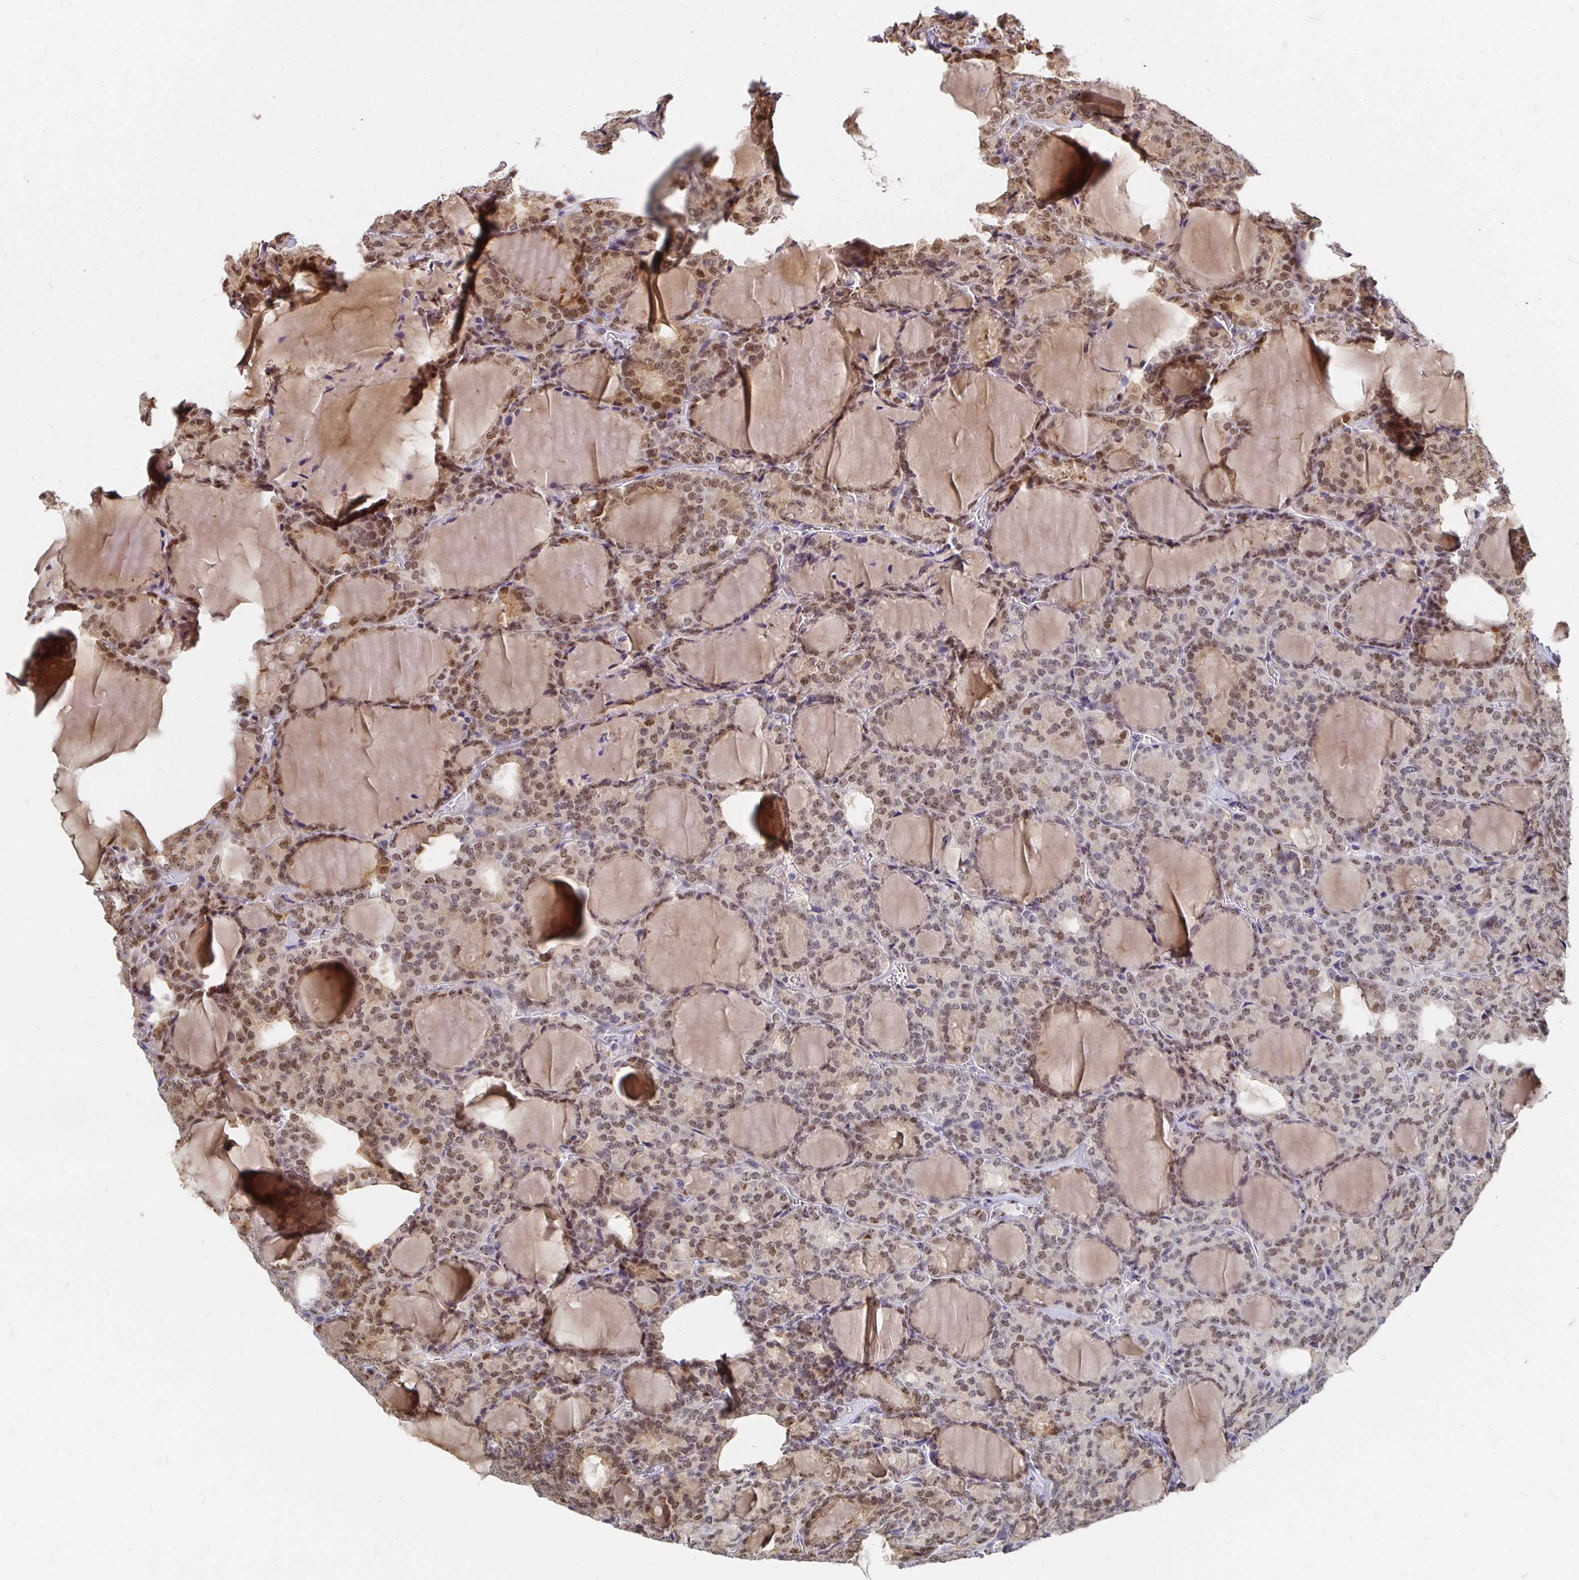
{"staining": {"intensity": "moderate", "quantity": ">75%", "location": "cytoplasmic/membranous,nuclear"}, "tissue": "thyroid cancer", "cell_type": "Tumor cells", "image_type": "cancer", "snomed": [{"axis": "morphology", "description": "Follicular adenoma carcinoma, NOS"}, {"axis": "topography", "description": "Thyroid gland"}], "caption": "Immunohistochemical staining of human follicular adenoma carcinoma (thyroid) shows moderate cytoplasmic/membranous and nuclear protein expression in approximately >75% of tumor cells.", "gene": "CLIC3", "patient": {"sex": "male", "age": 74}}